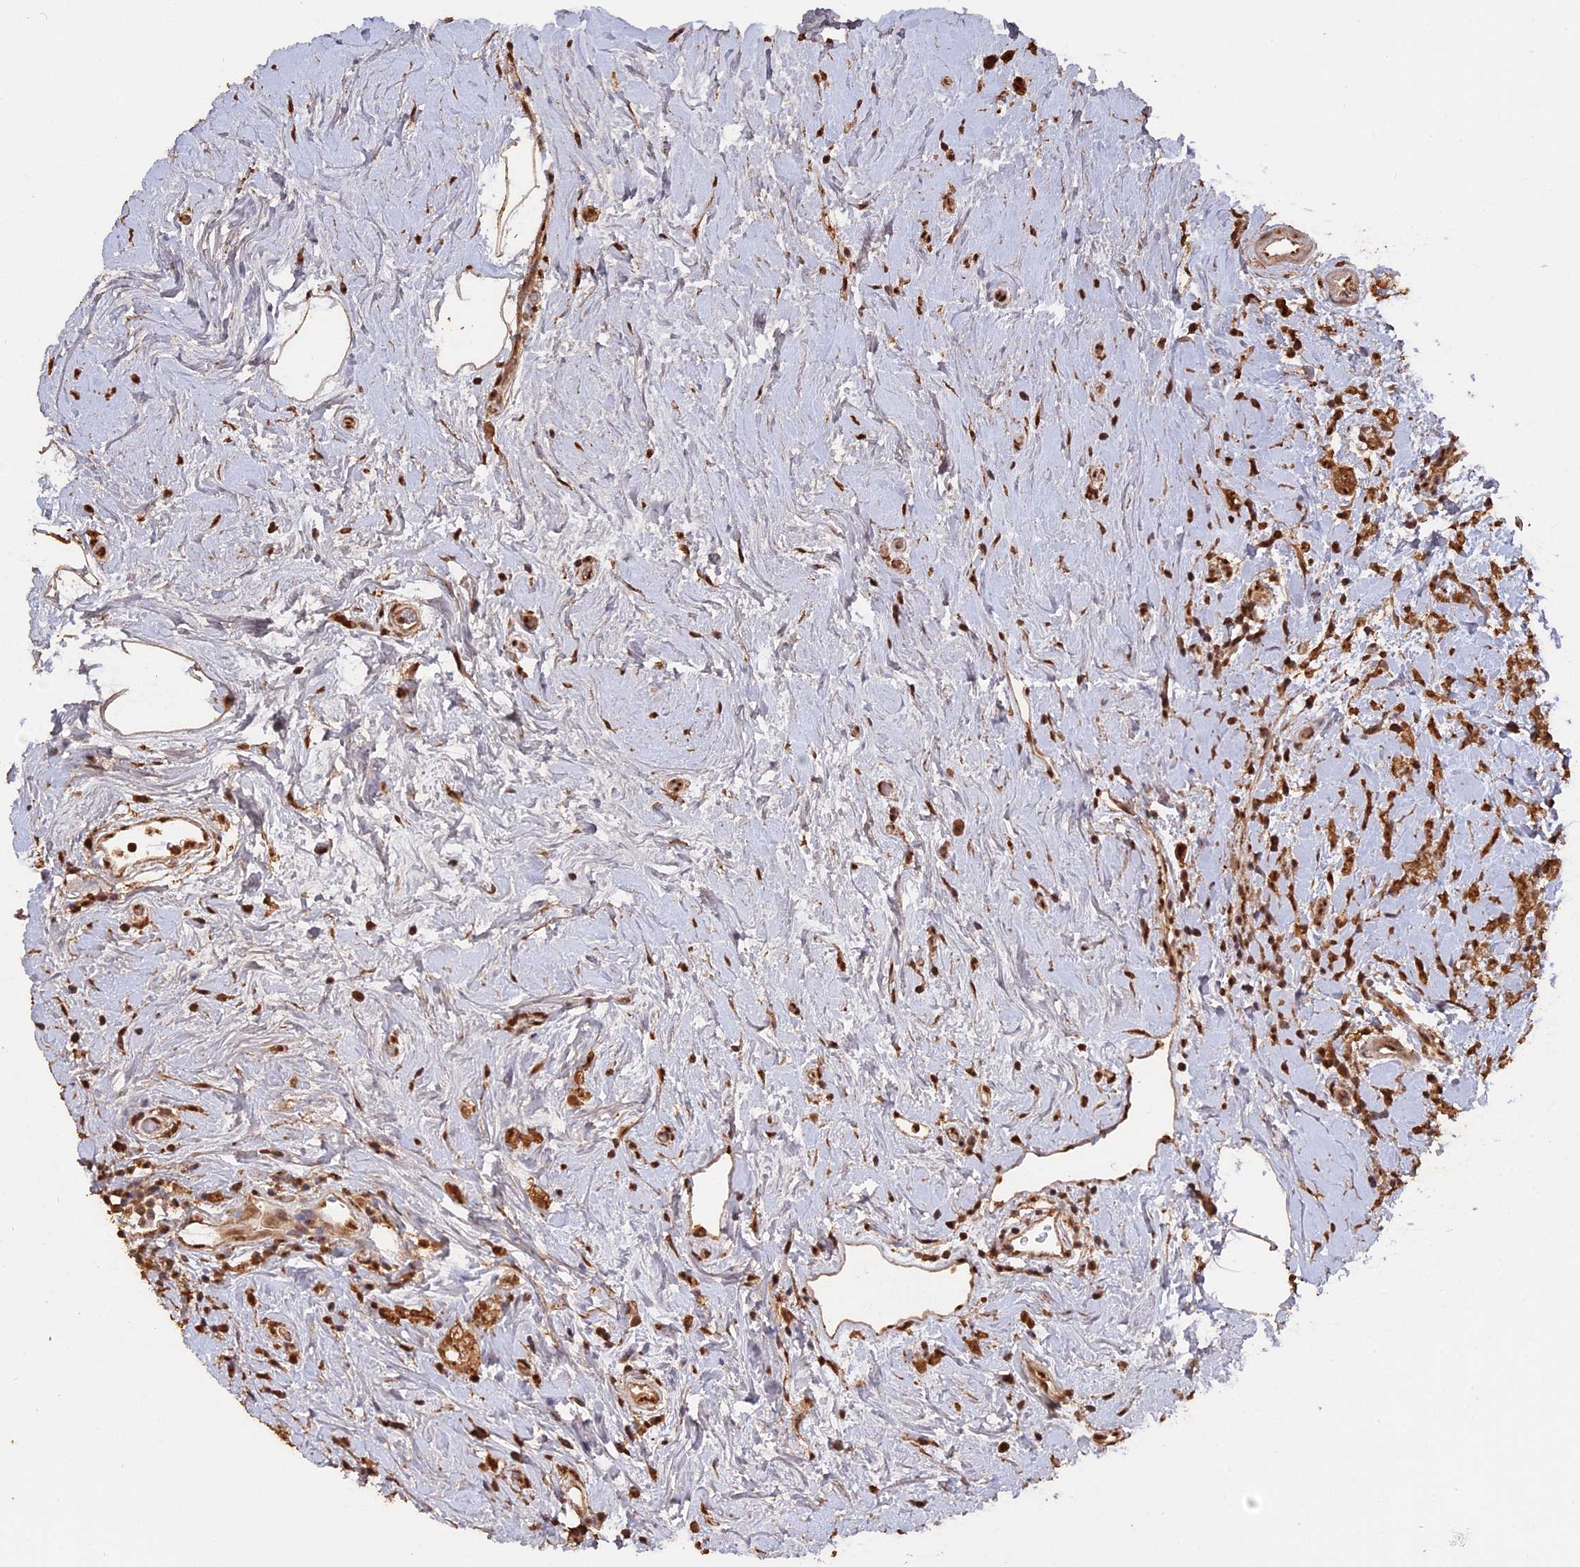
{"staining": {"intensity": "moderate", "quantity": ">75%", "location": "cytoplasmic/membranous,nuclear"}, "tissue": "breast cancer", "cell_type": "Tumor cells", "image_type": "cancer", "snomed": [{"axis": "morphology", "description": "Lobular carcinoma"}, {"axis": "topography", "description": "Breast"}], "caption": "Lobular carcinoma (breast) was stained to show a protein in brown. There is medium levels of moderate cytoplasmic/membranous and nuclear staining in approximately >75% of tumor cells.", "gene": "PSMC6", "patient": {"sex": "female", "age": 58}}